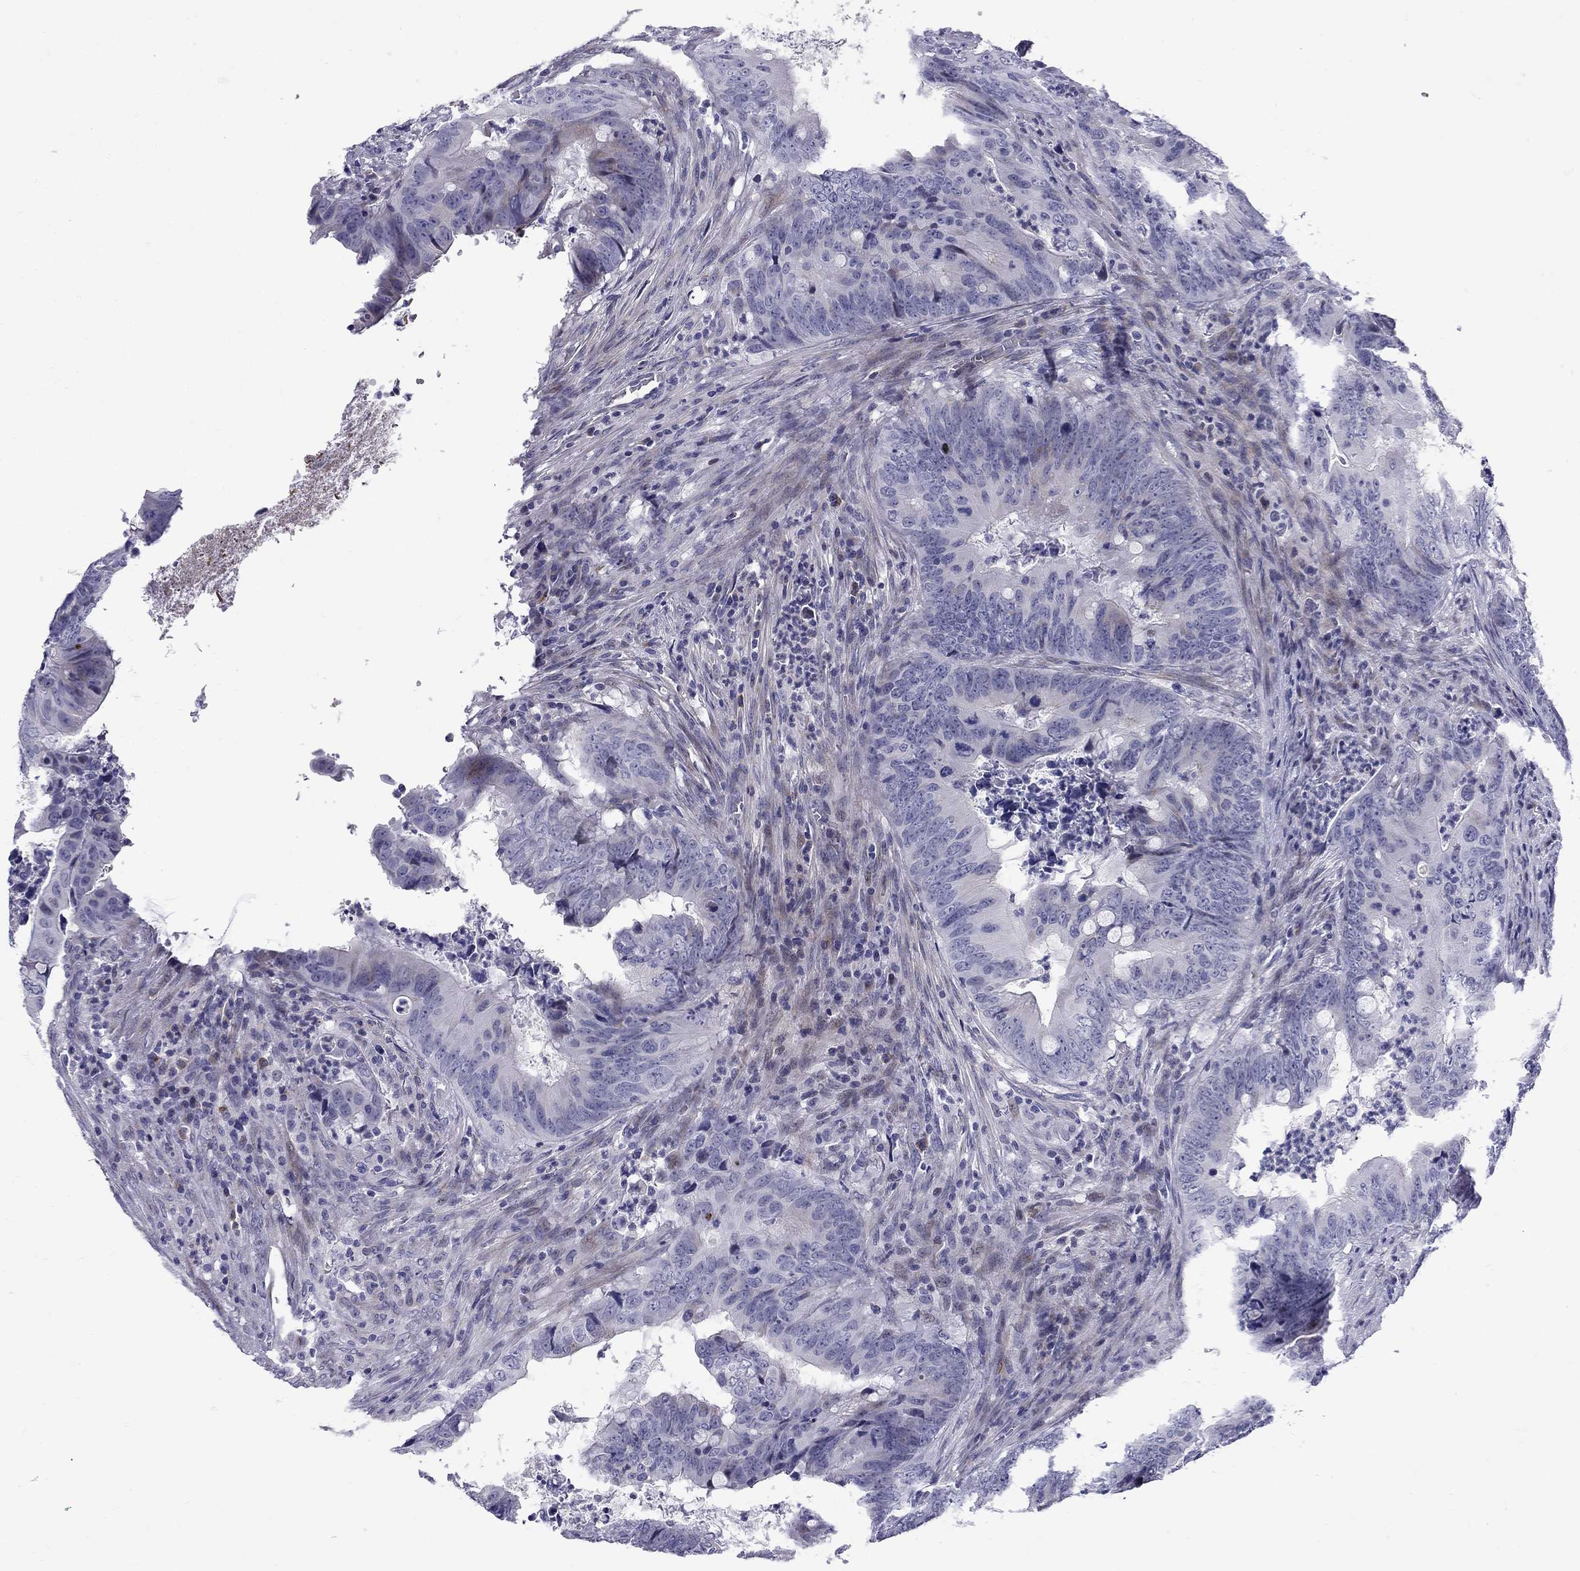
{"staining": {"intensity": "negative", "quantity": "none", "location": "none"}, "tissue": "colorectal cancer", "cell_type": "Tumor cells", "image_type": "cancer", "snomed": [{"axis": "morphology", "description": "Adenocarcinoma, NOS"}, {"axis": "topography", "description": "Colon"}], "caption": "Colorectal adenocarcinoma was stained to show a protein in brown. There is no significant expression in tumor cells. (Stains: DAB (3,3'-diaminobenzidine) immunohistochemistry (IHC) with hematoxylin counter stain, Microscopy: brightfield microscopy at high magnification).", "gene": "C8orf88", "patient": {"sex": "female", "age": 82}}